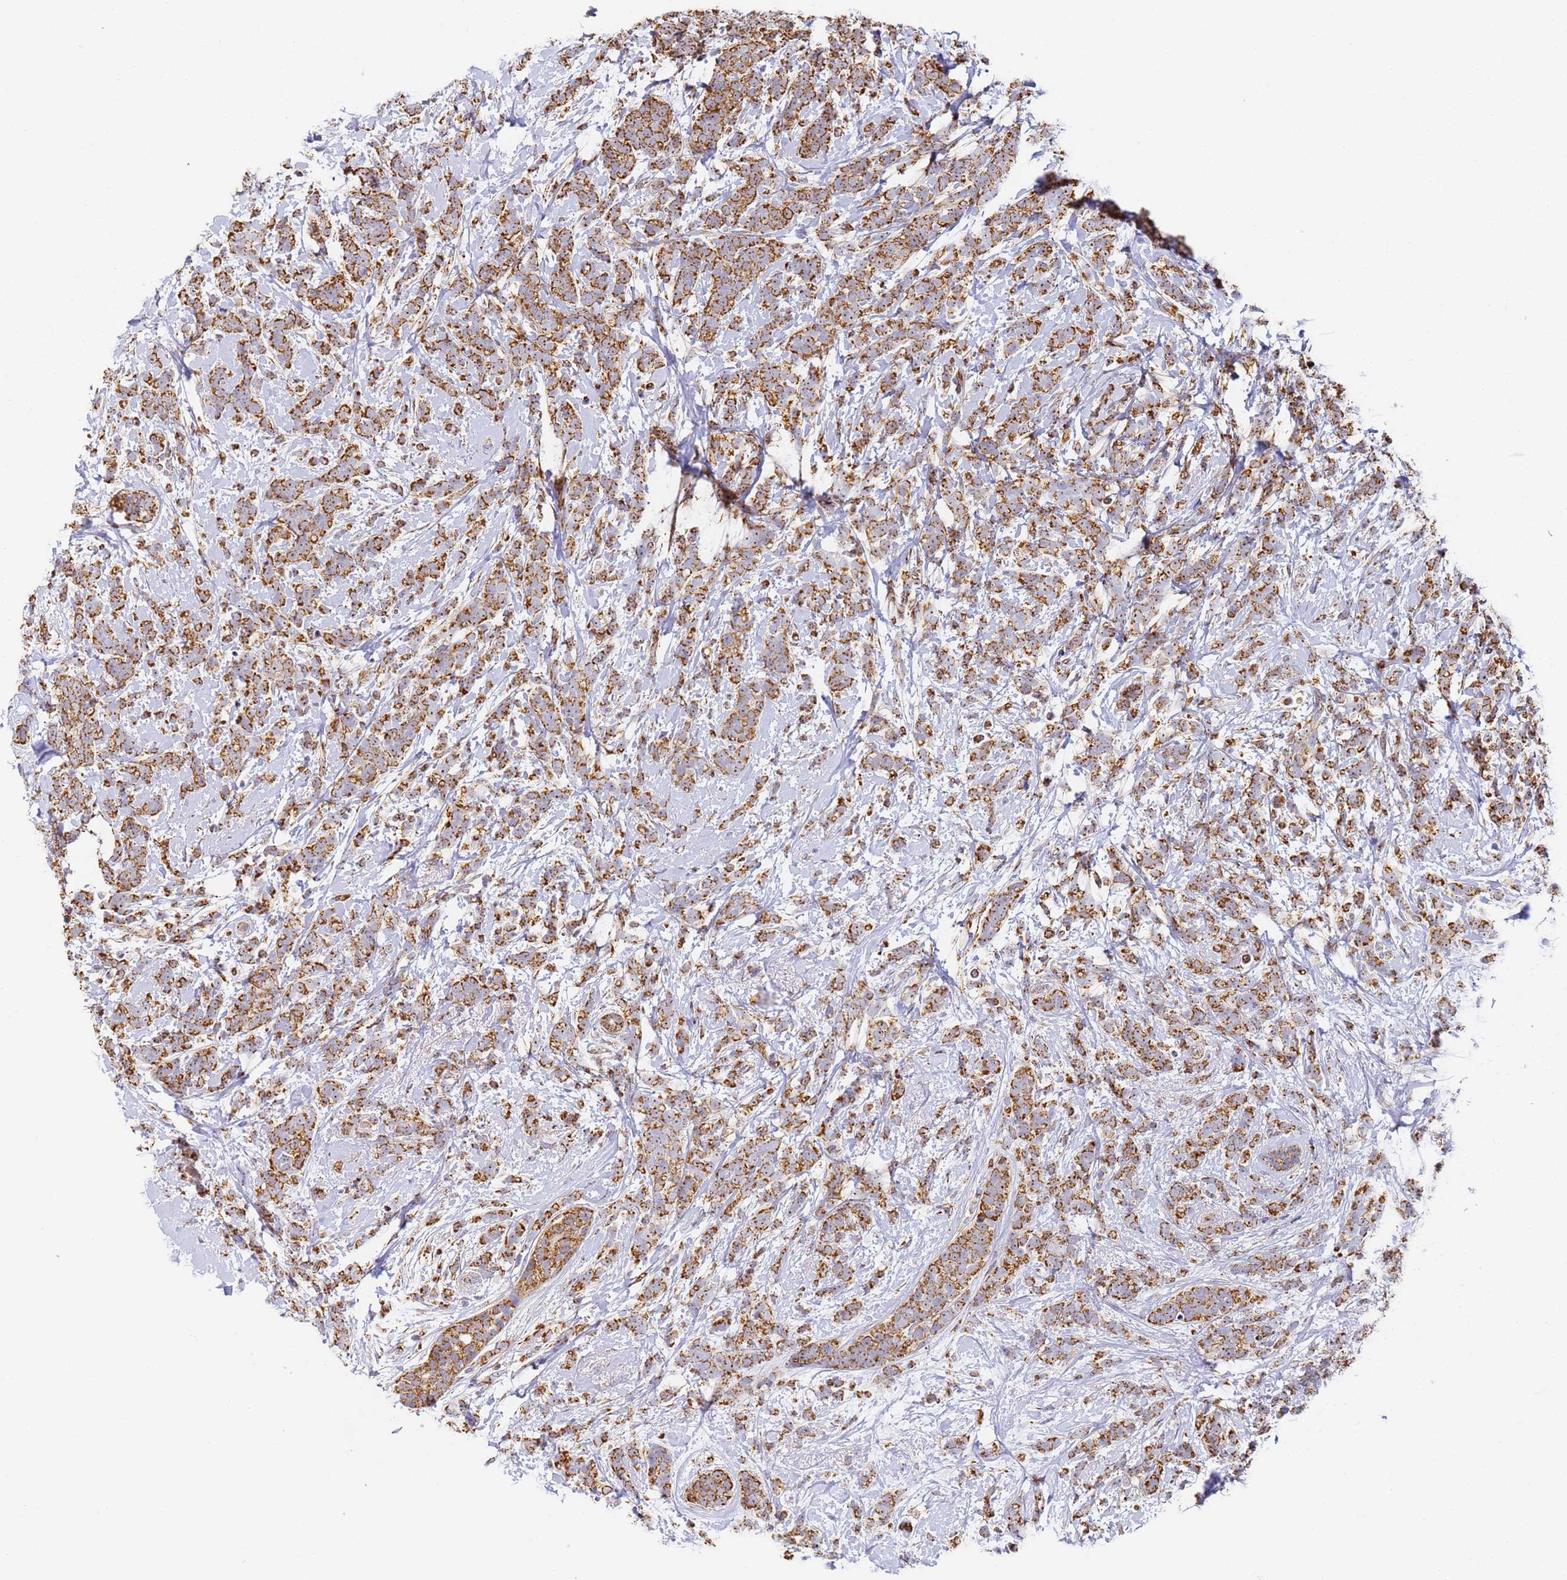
{"staining": {"intensity": "moderate", "quantity": ">75%", "location": "cytoplasmic/membranous"}, "tissue": "breast cancer", "cell_type": "Tumor cells", "image_type": "cancer", "snomed": [{"axis": "morphology", "description": "Lobular carcinoma"}, {"axis": "topography", "description": "Breast"}], "caption": "Immunohistochemical staining of human breast cancer (lobular carcinoma) exhibits medium levels of moderate cytoplasmic/membranous protein staining in approximately >75% of tumor cells. The staining is performed using DAB brown chromogen to label protein expression. The nuclei are counter-stained blue using hematoxylin.", "gene": "FRG2C", "patient": {"sex": "female", "age": 58}}